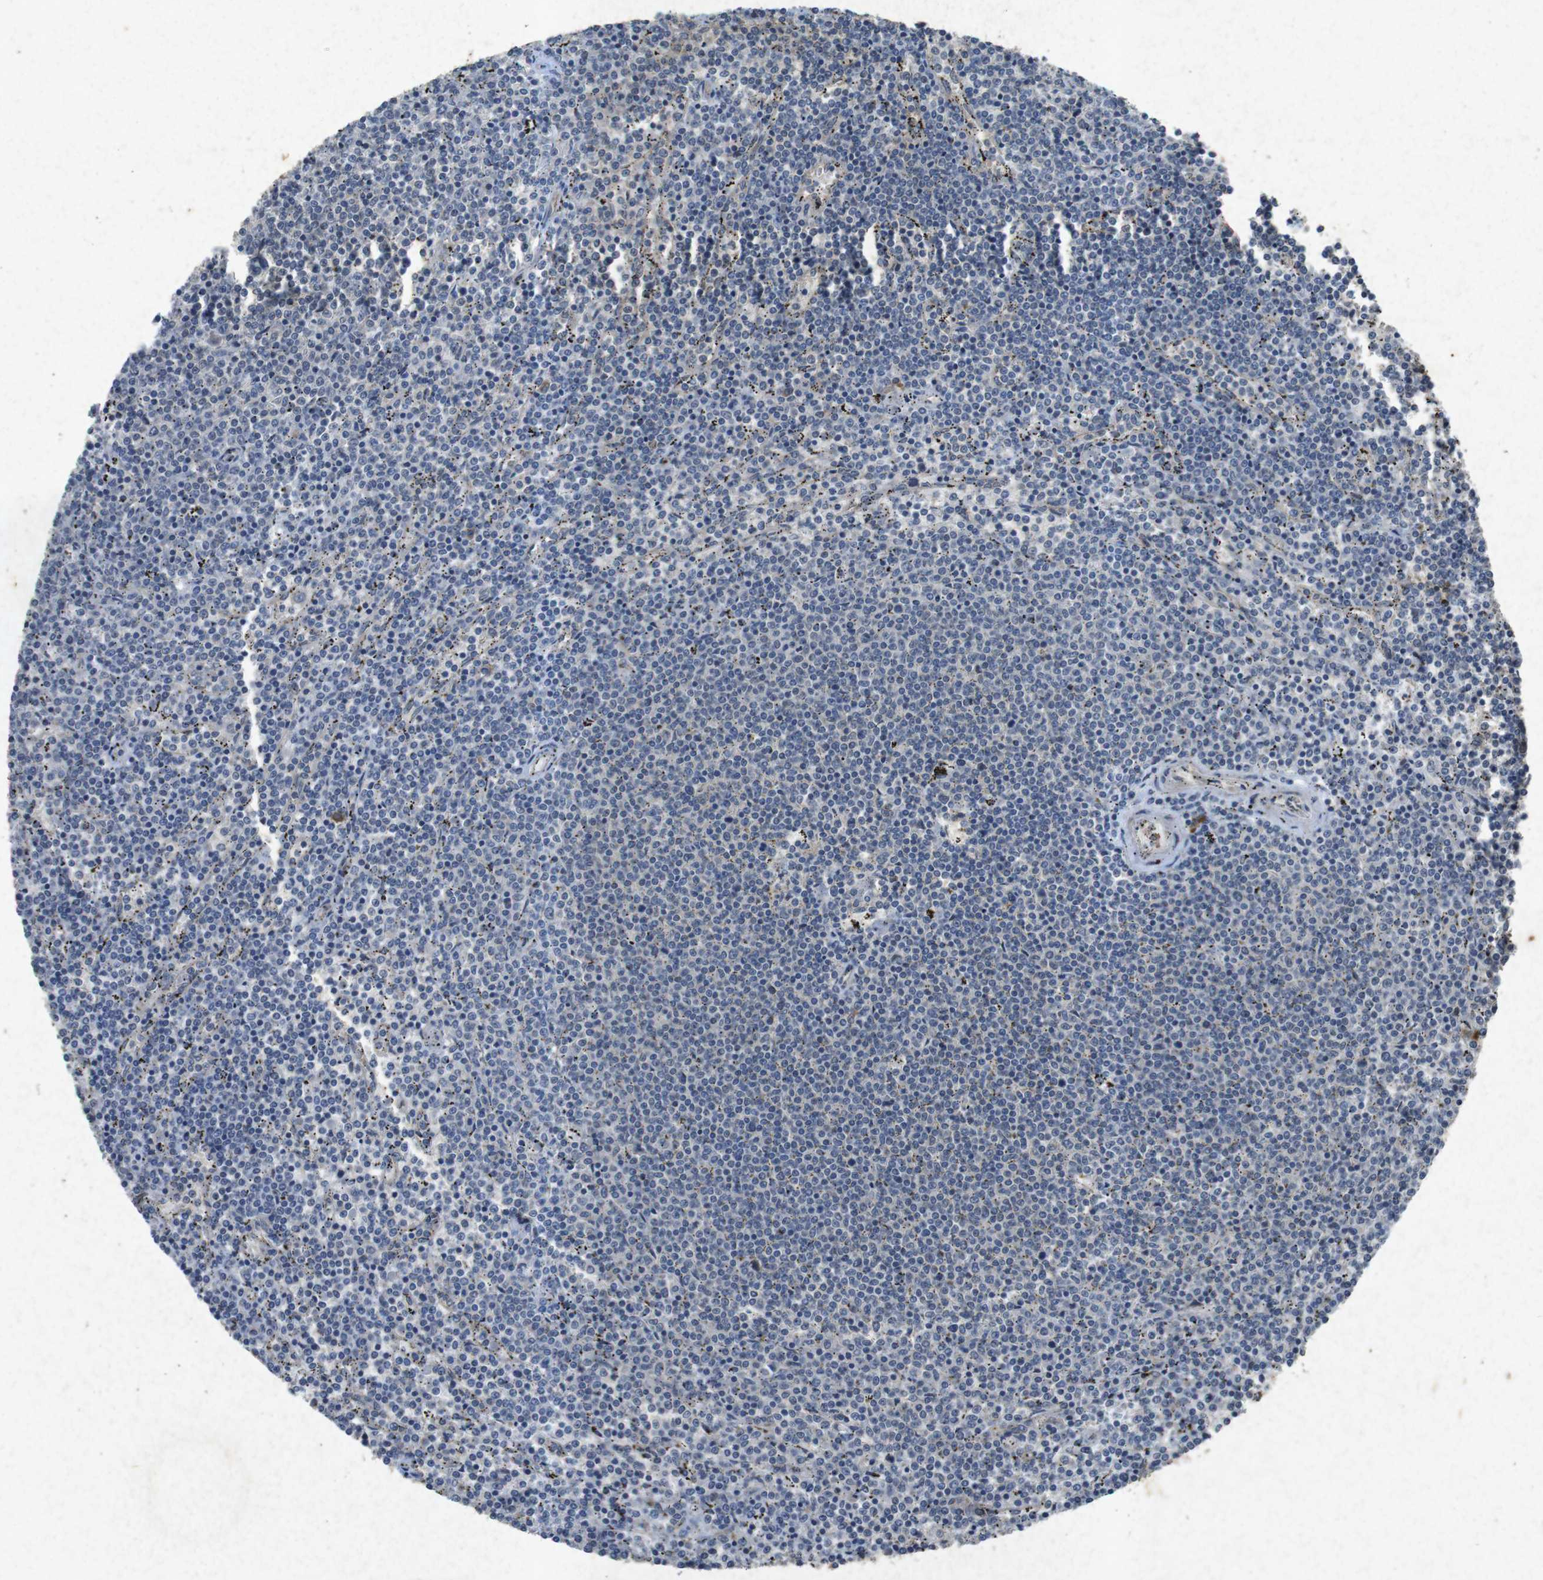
{"staining": {"intensity": "negative", "quantity": "none", "location": "none"}, "tissue": "lymphoma", "cell_type": "Tumor cells", "image_type": "cancer", "snomed": [{"axis": "morphology", "description": "Malignant lymphoma, non-Hodgkin's type, Low grade"}, {"axis": "topography", "description": "Spleen"}], "caption": "The immunohistochemistry (IHC) photomicrograph has no significant positivity in tumor cells of malignant lymphoma, non-Hodgkin's type (low-grade) tissue. (DAB (3,3'-diaminobenzidine) immunohistochemistry (IHC) visualized using brightfield microscopy, high magnification).", "gene": "FLCN", "patient": {"sex": "female", "age": 50}}